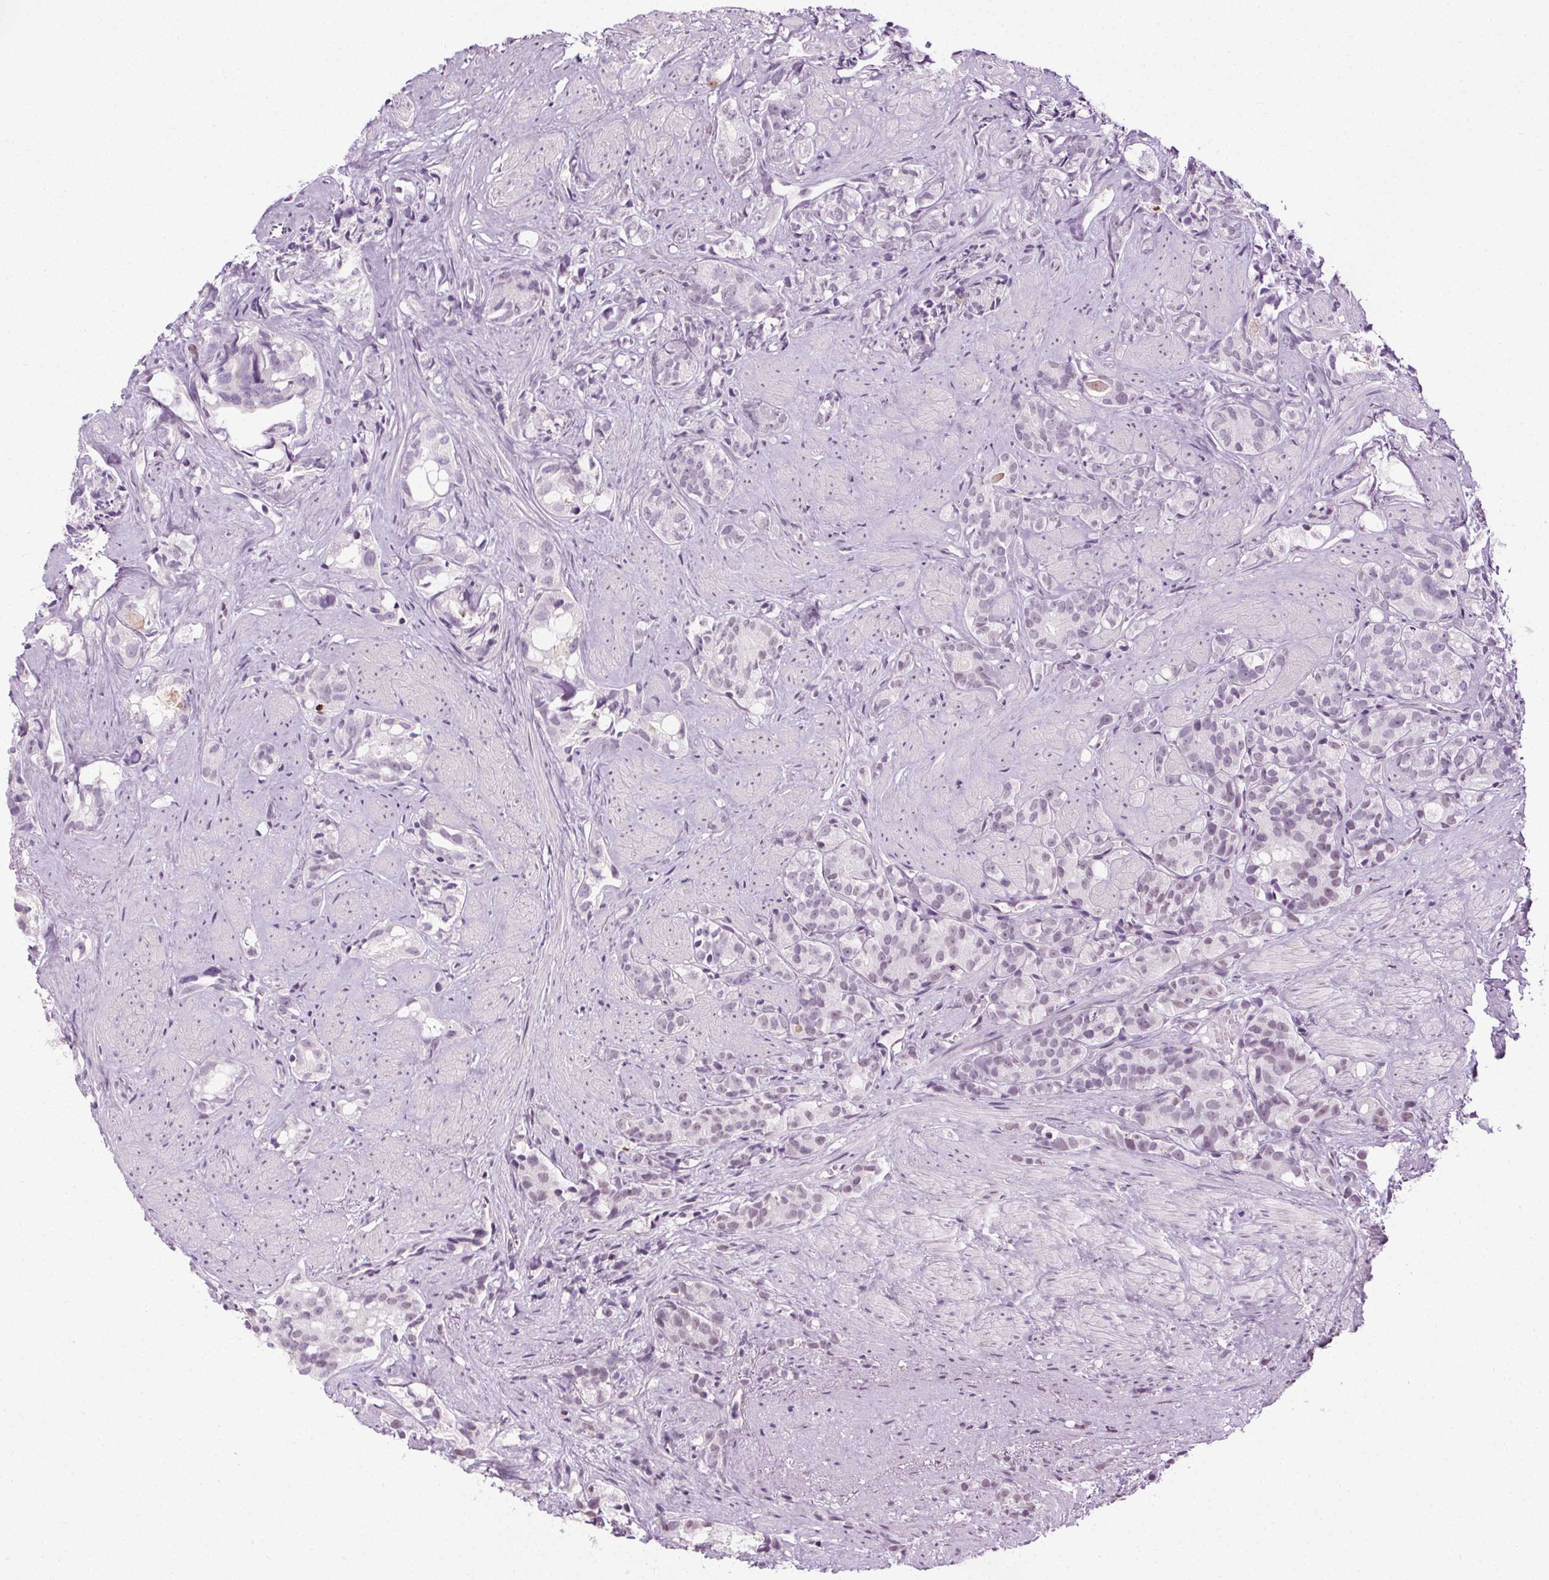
{"staining": {"intensity": "negative", "quantity": "none", "location": "none"}, "tissue": "prostate cancer", "cell_type": "Tumor cells", "image_type": "cancer", "snomed": [{"axis": "morphology", "description": "Adenocarcinoma, High grade"}, {"axis": "topography", "description": "Prostate"}], "caption": "Histopathology image shows no significant protein staining in tumor cells of prostate high-grade adenocarcinoma. The staining was performed using DAB to visualize the protein expression in brown, while the nuclei were stained in blue with hematoxylin (Magnification: 20x).", "gene": "CEBPA", "patient": {"sex": "male", "age": 75}}